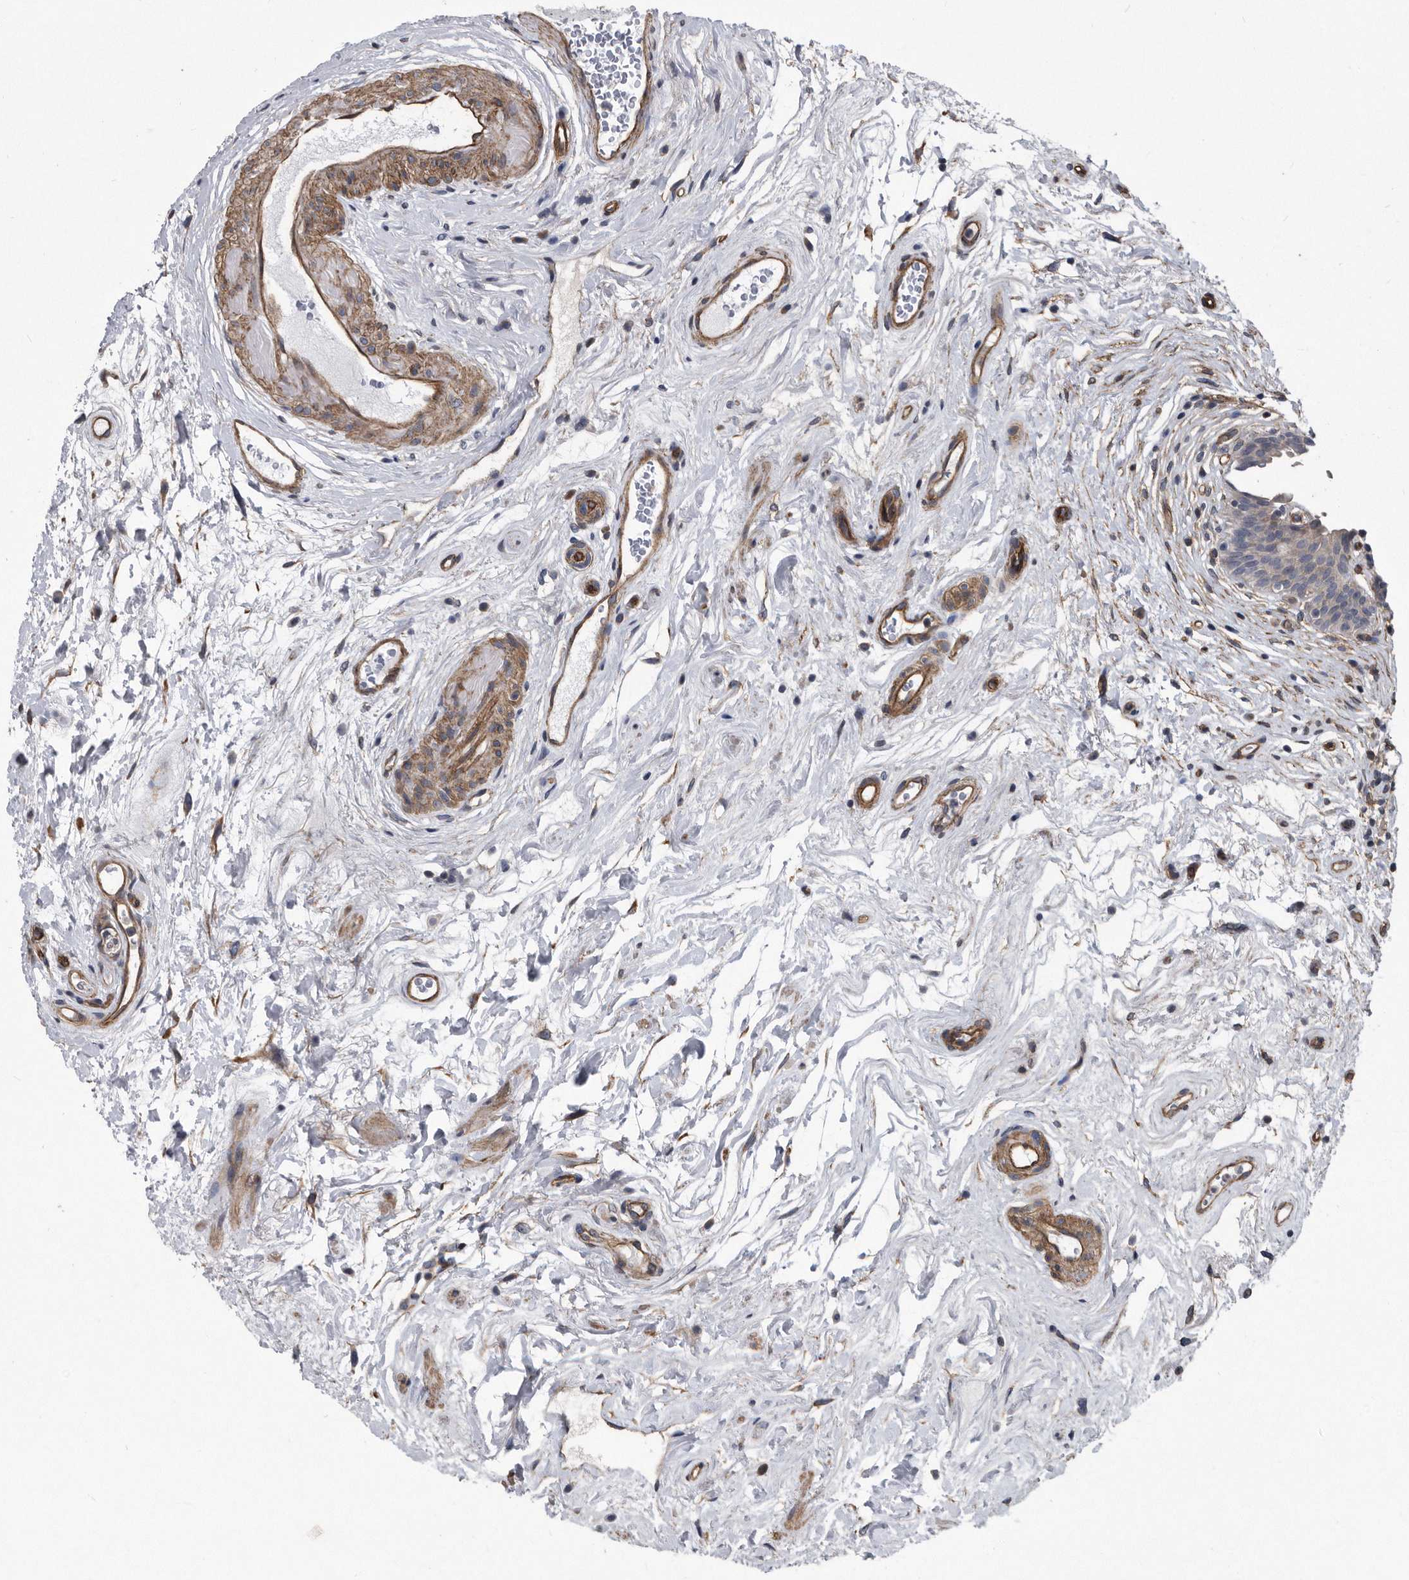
{"staining": {"intensity": "weak", "quantity": "25%-75%", "location": "cytoplasmic/membranous"}, "tissue": "urinary bladder", "cell_type": "Urothelial cells", "image_type": "normal", "snomed": [{"axis": "morphology", "description": "Normal tissue, NOS"}, {"axis": "topography", "description": "Urinary bladder"}], "caption": "Weak cytoplasmic/membranous expression for a protein is identified in approximately 25%-75% of urothelial cells of benign urinary bladder using immunohistochemistry (IHC).", "gene": "ARMCX1", "patient": {"sex": "male", "age": 83}}